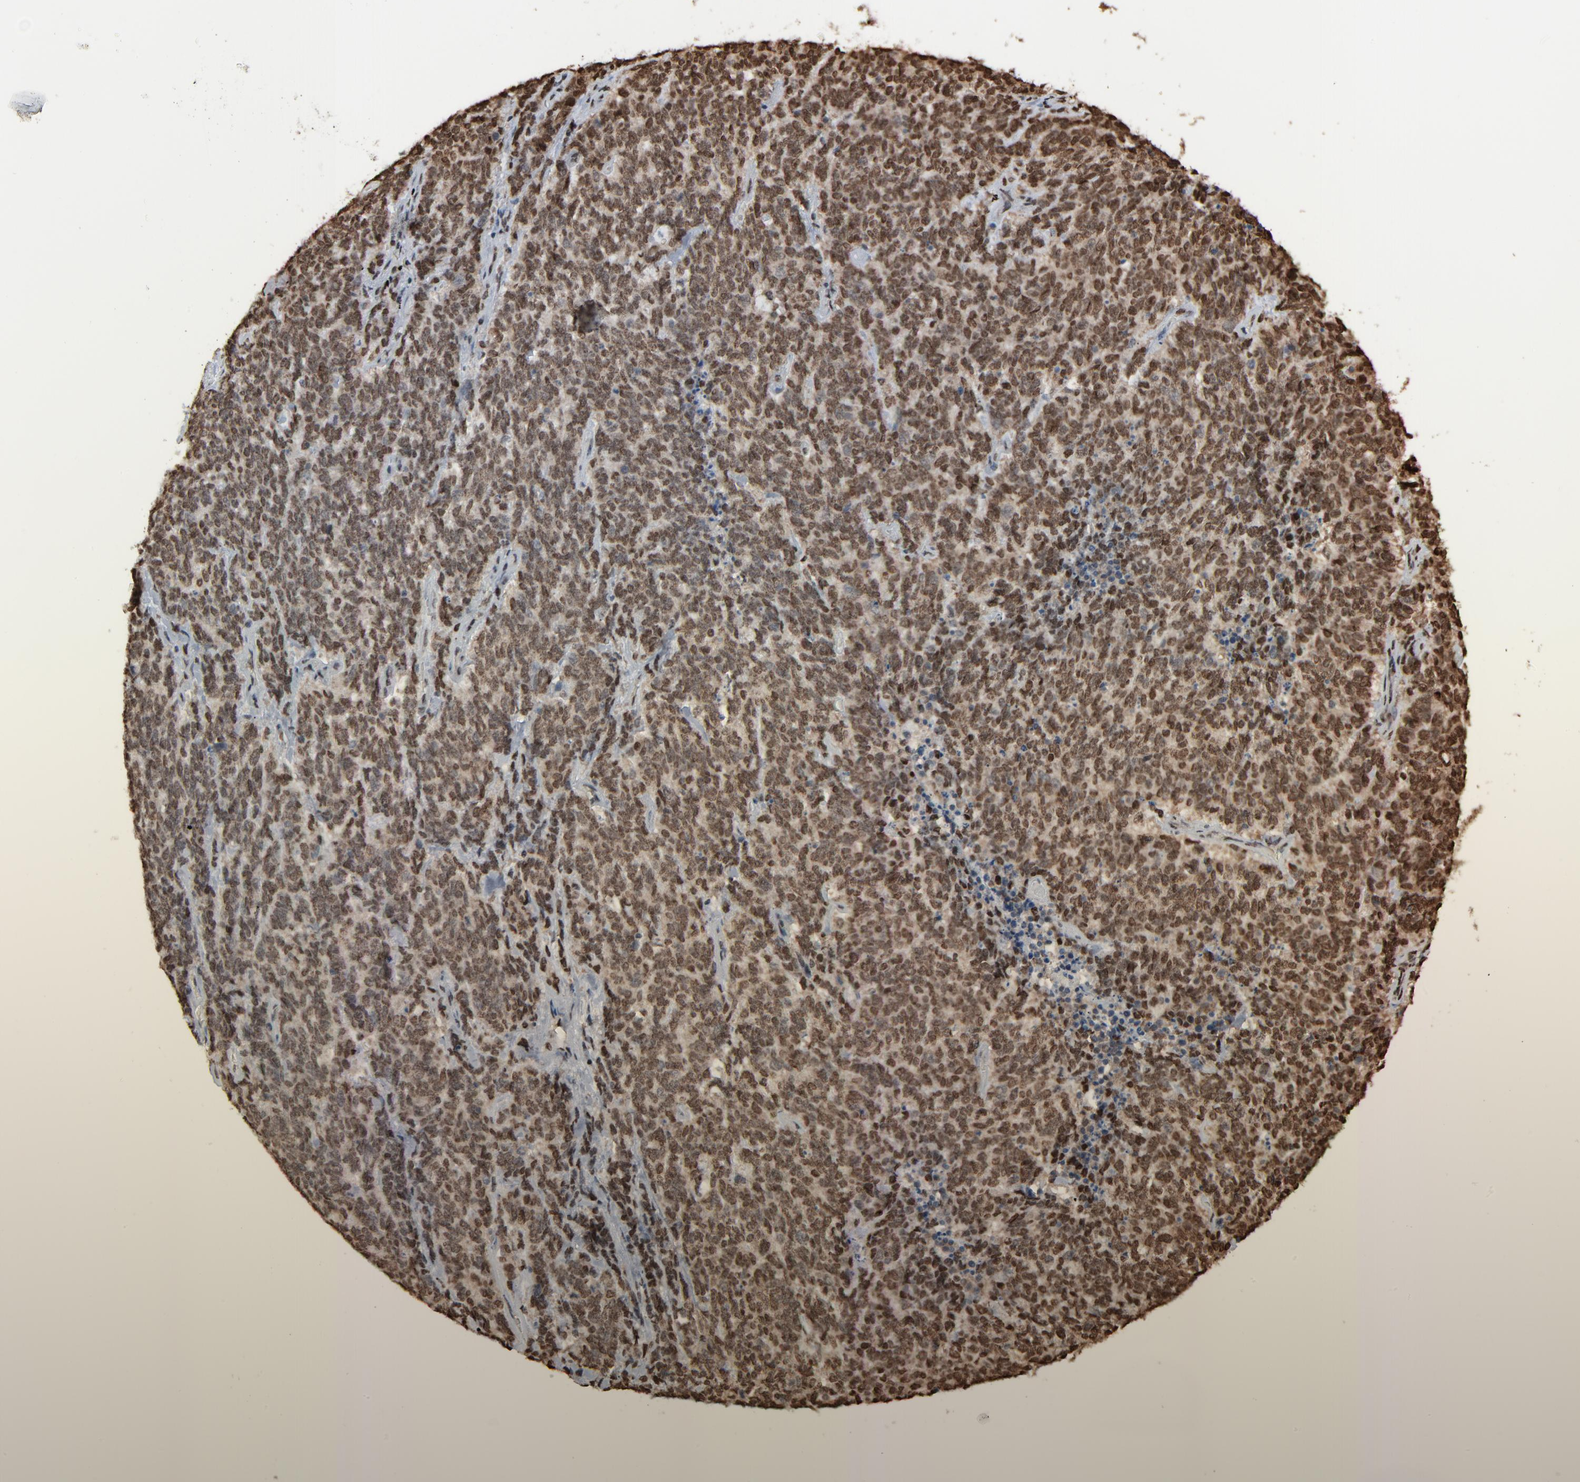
{"staining": {"intensity": "strong", "quantity": ">75%", "location": "nuclear"}, "tissue": "lung cancer", "cell_type": "Tumor cells", "image_type": "cancer", "snomed": [{"axis": "morphology", "description": "Neoplasm, malignant, NOS"}, {"axis": "topography", "description": "Lung"}], "caption": "A high-resolution micrograph shows IHC staining of lung cancer, which shows strong nuclear expression in approximately >75% of tumor cells.", "gene": "MEIS2", "patient": {"sex": "female", "age": 58}}